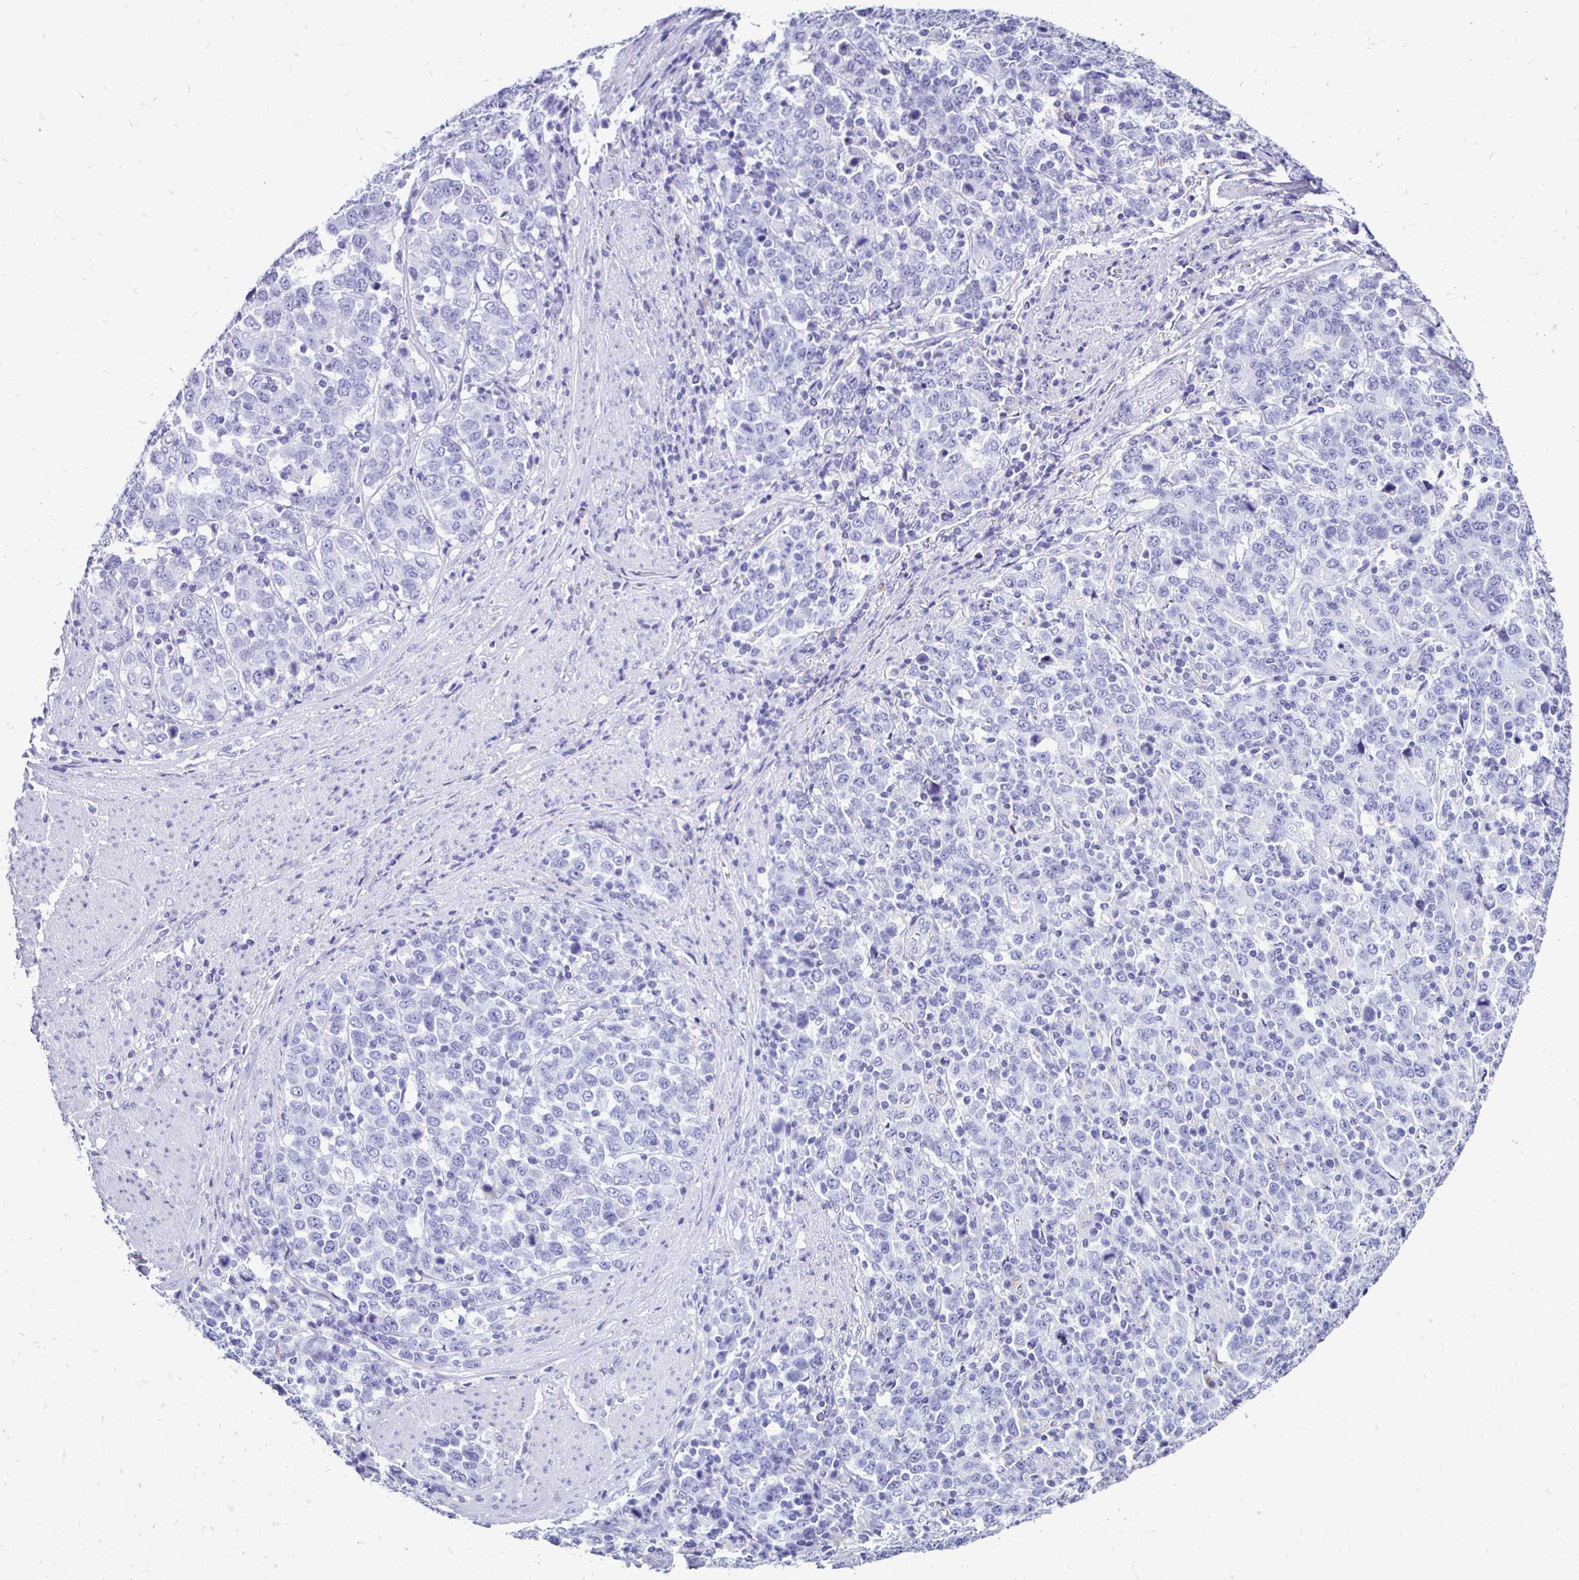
{"staining": {"intensity": "negative", "quantity": "none", "location": "none"}, "tissue": "stomach cancer", "cell_type": "Tumor cells", "image_type": "cancer", "snomed": [{"axis": "morphology", "description": "Adenocarcinoma, NOS"}, {"axis": "topography", "description": "Stomach, upper"}], "caption": "Tumor cells are negative for brown protein staining in adenocarcinoma (stomach). (DAB (3,3'-diaminobenzidine) IHC with hematoxylin counter stain).", "gene": "CST5", "patient": {"sex": "male", "age": 69}}